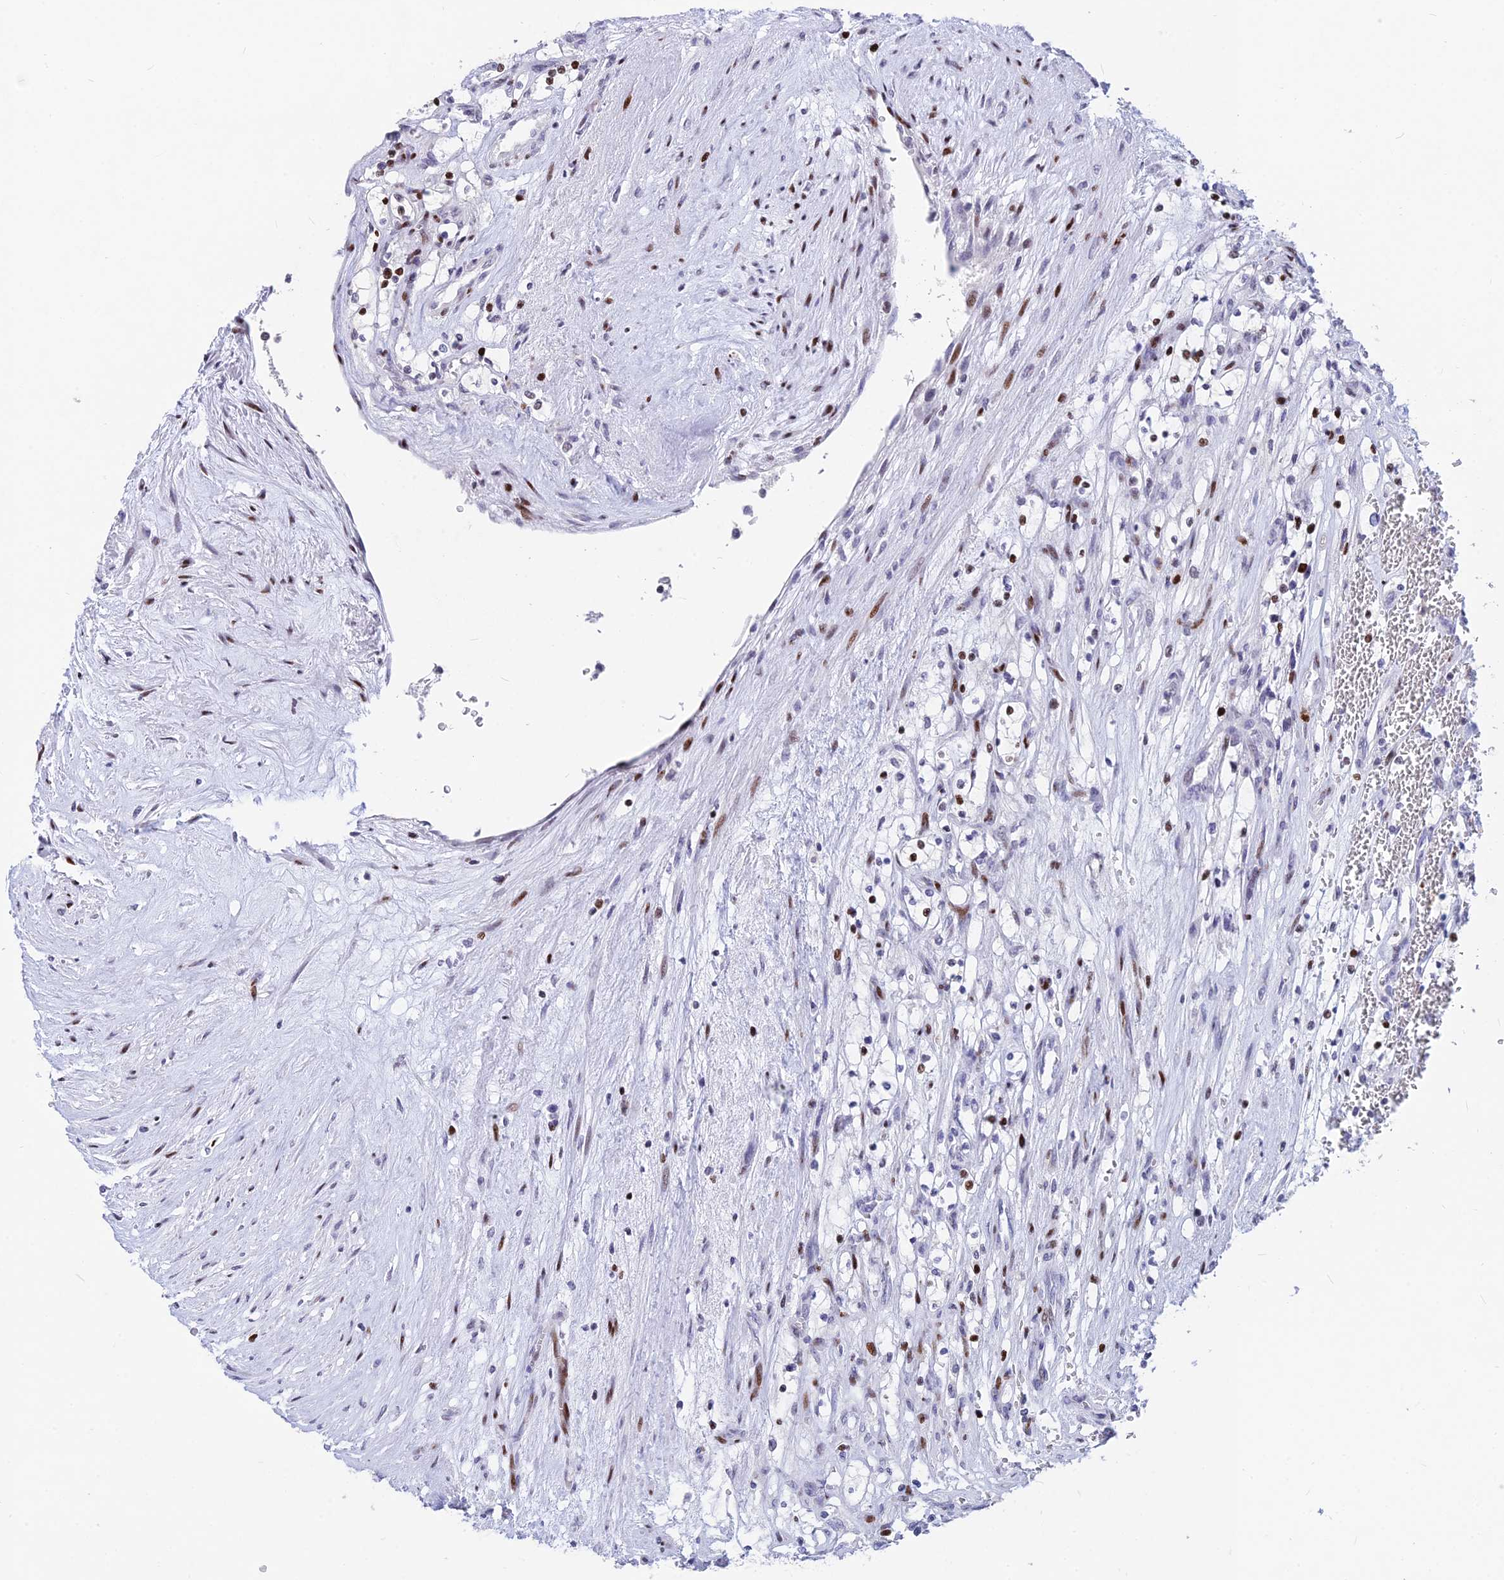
{"staining": {"intensity": "negative", "quantity": "none", "location": "none"}, "tissue": "renal cancer", "cell_type": "Tumor cells", "image_type": "cancer", "snomed": [{"axis": "morphology", "description": "Adenocarcinoma, NOS"}, {"axis": "topography", "description": "Kidney"}], "caption": "The histopathology image demonstrates no staining of tumor cells in renal cancer (adenocarcinoma). Brightfield microscopy of immunohistochemistry stained with DAB (brown) and hematoxylin (blue), captured at high magnification.", "gene": "PRPS1", "patient": {"sex": "female", "age": 69}}